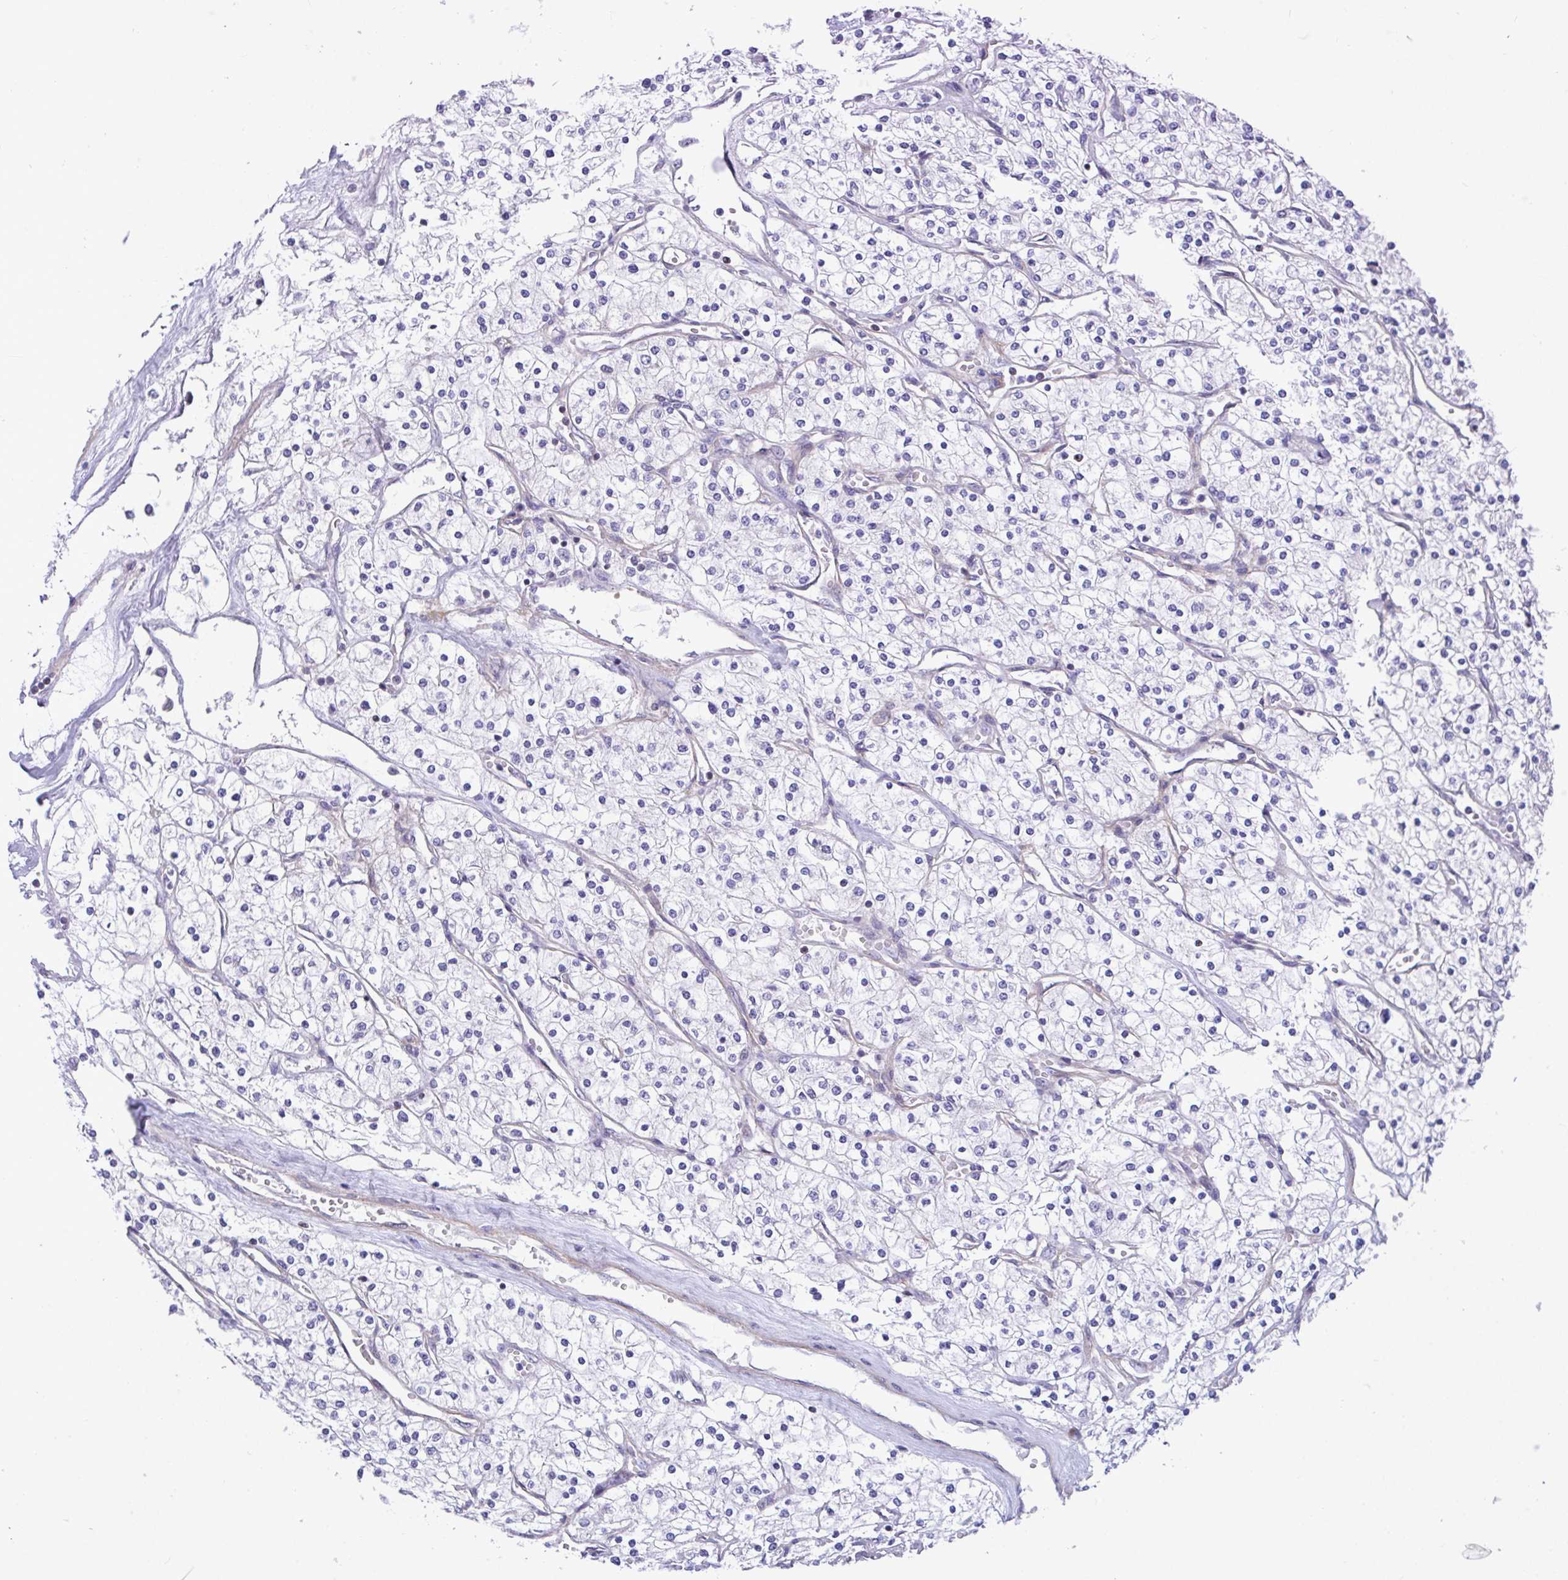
{"staining": {"intensity": "negative", "quantity": "none", "location": "none"}, "tissue": "renal cancer", "cell_type": "Tumor cells", "image_type": "cancer", "snomed": [{"axis": "morphology", "description": "Adenocarcinoma, NOS"}, {"axis": "topography", "description": "Kidney"}], "caption": "Tumor cells are negative for brown protein staining in renal cancer.", "gene": "SNX11", "patient": {"sex": "male", "age": 80}}